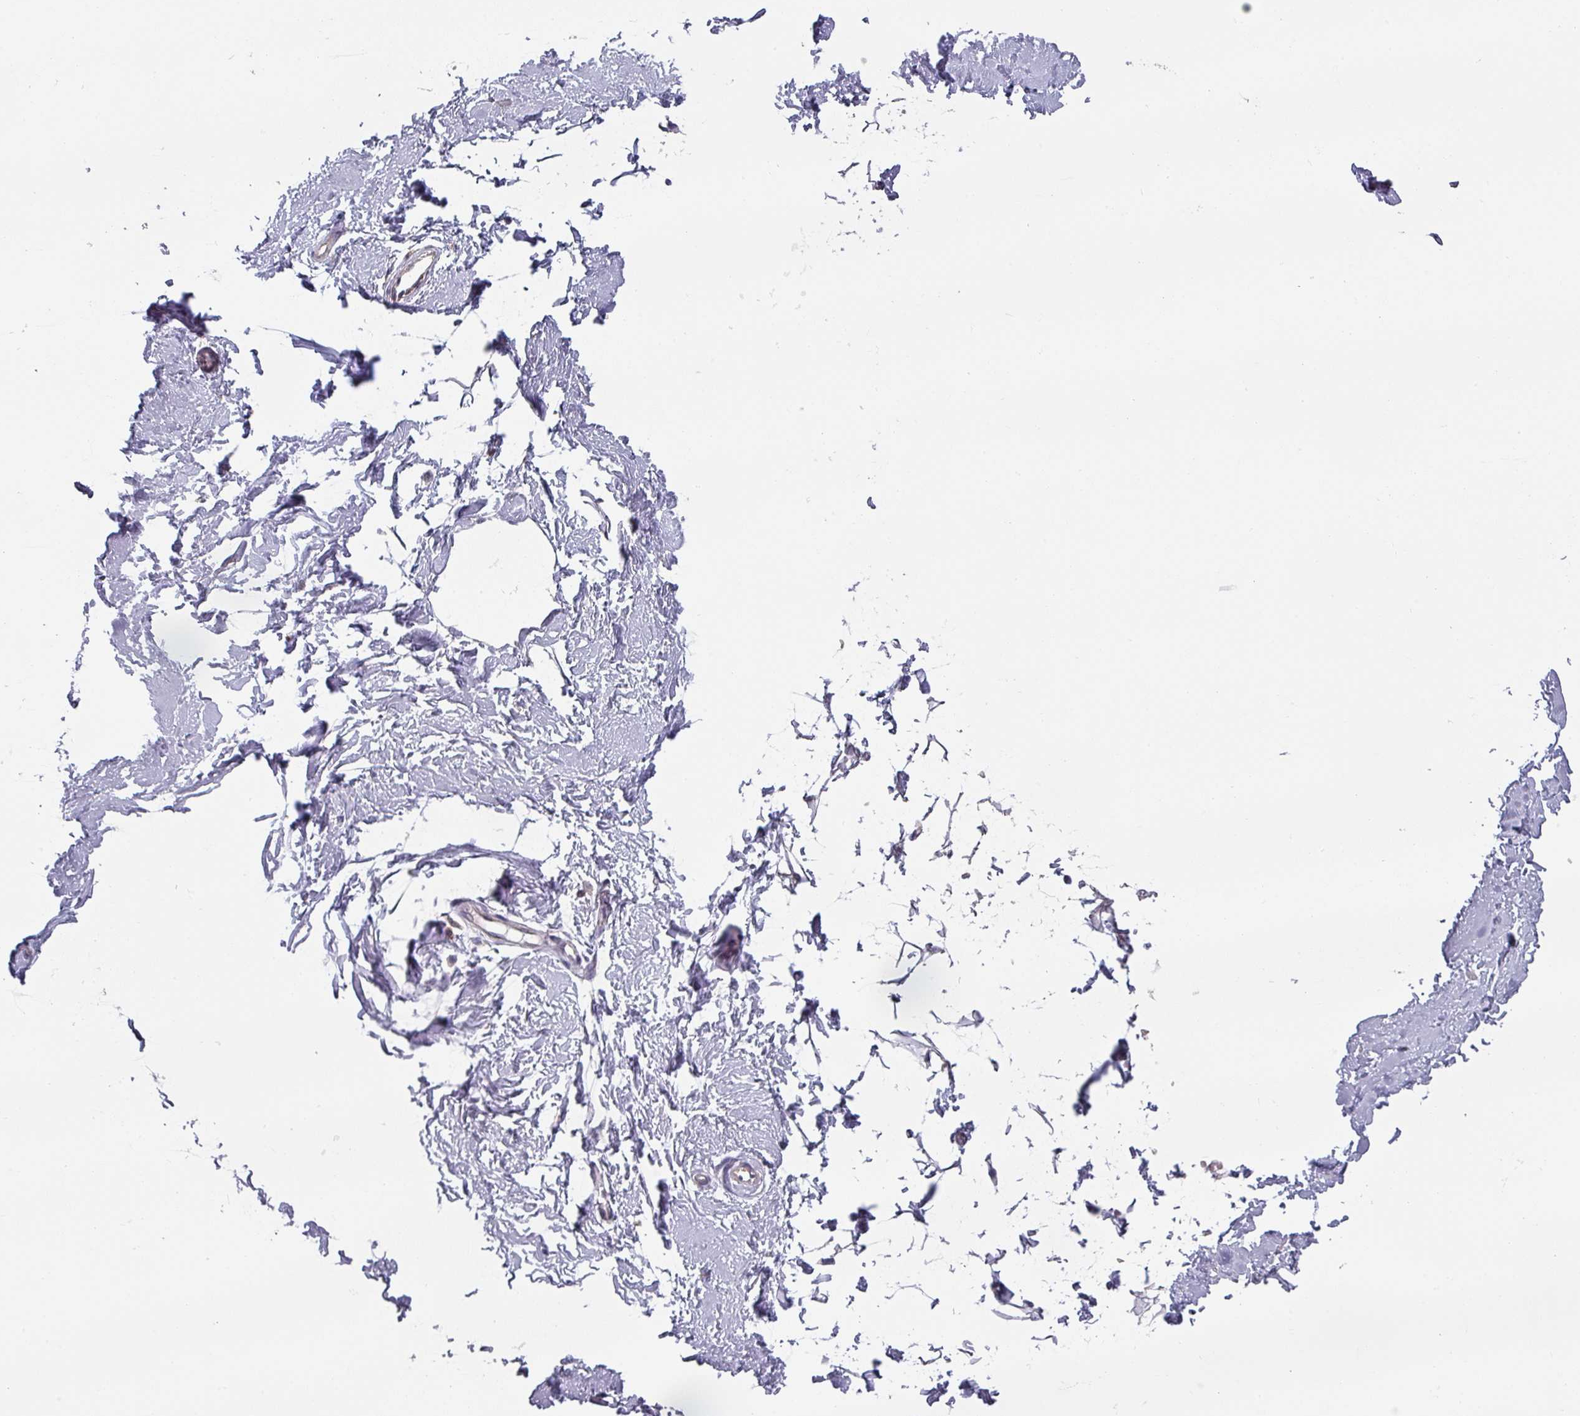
{"staining": {"intensity": "negative", "quantity": "none", "location": "none"}, "tissue": "breast", "cell_type": "Adipocytes", "image_type": "normal", "snomed": [{"axis": "morphology", "description": "Normal tissue, NOS"}, {"axis": "topography", "description": "Breast"}], "caption": "Adipocytes show no significant positivity in unremarkable breast. (DAB (3,3'-diaminobenzidine) immunohistochemistry (IHC) with hematoxylin counter stain).", "gene": "TAPT1", "patient": {"sex": "female", "age": 23}}